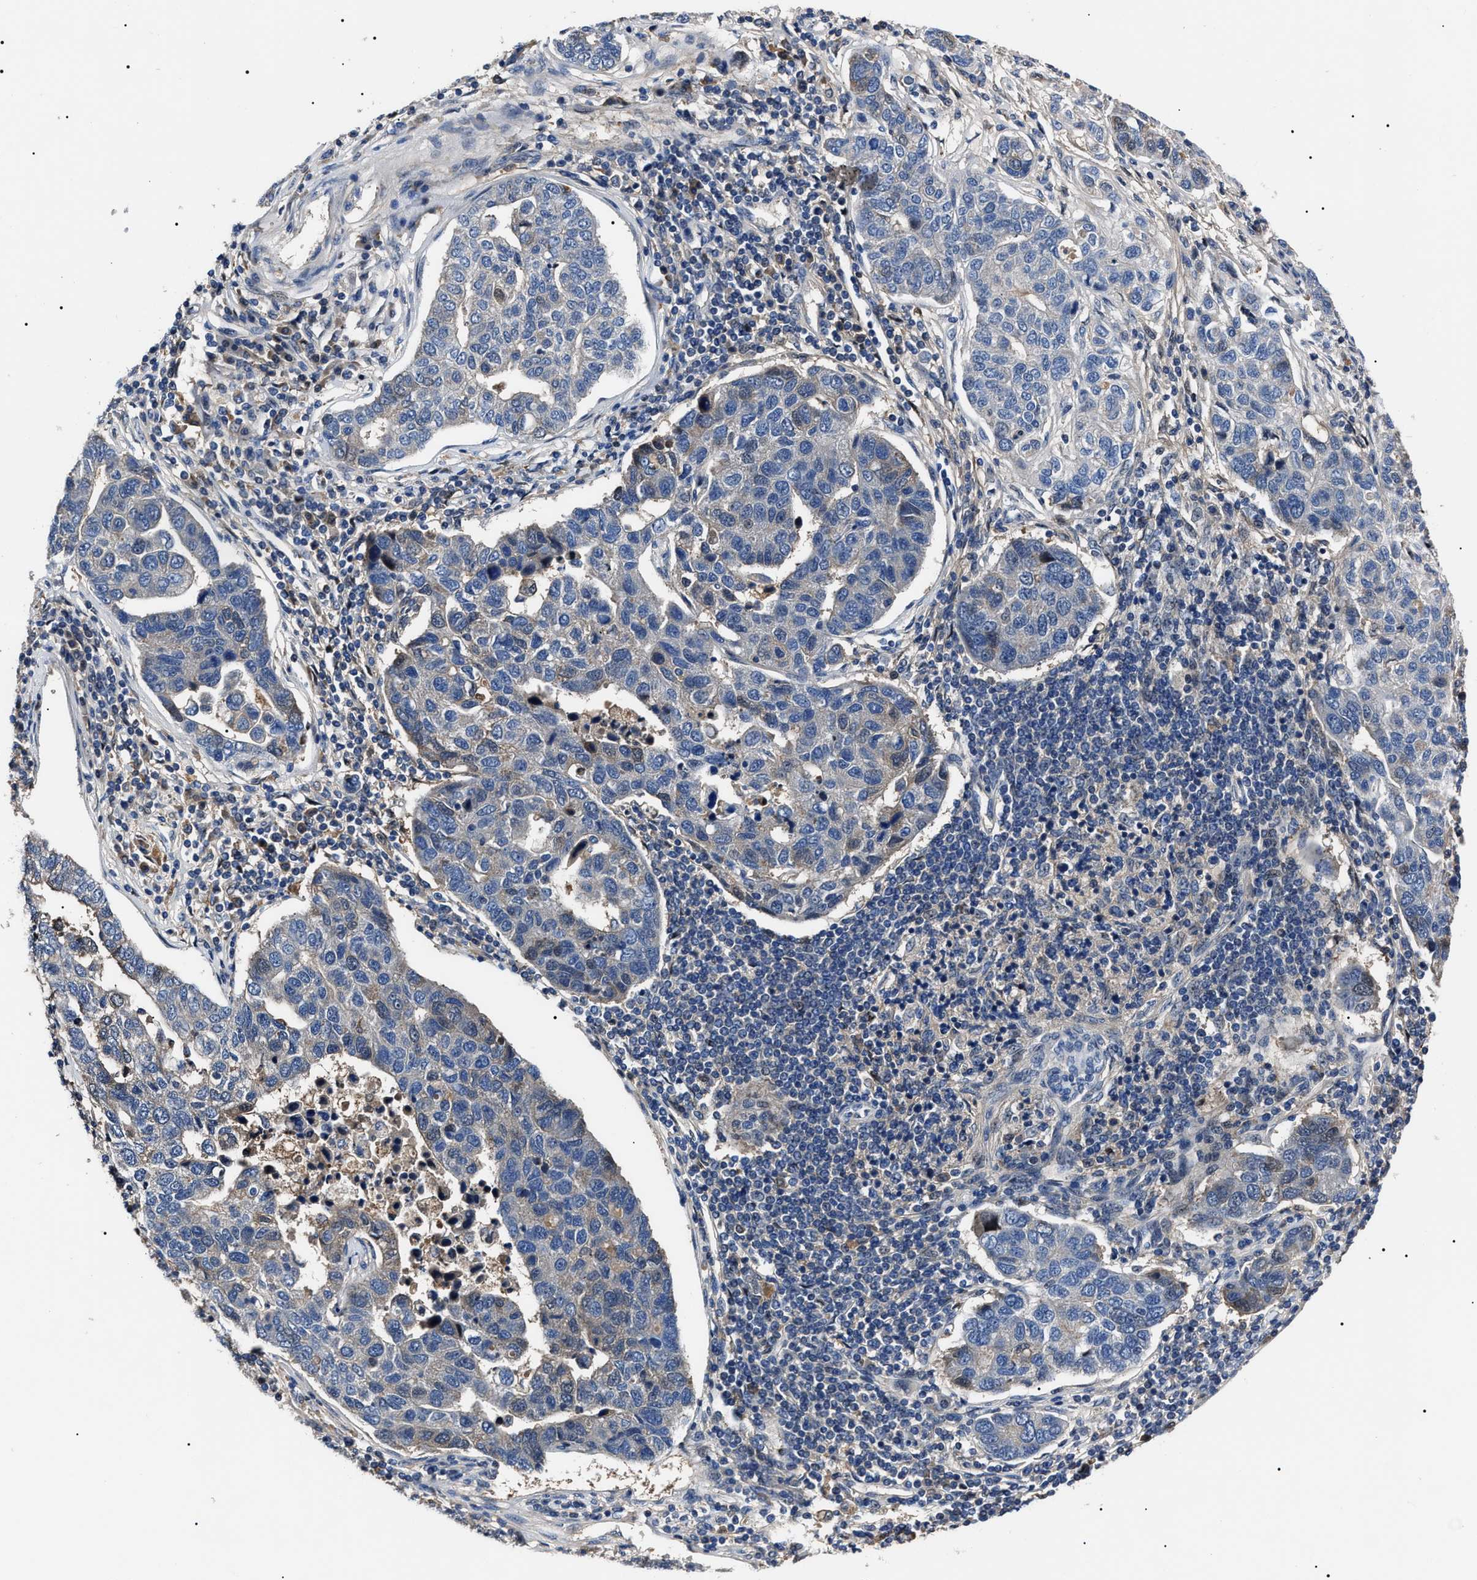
{"staining": {"intensity": "weak", "quantity": "<25%", "location": "cytoplasmic/membranous"}, "tissue": "pancreatic cancer", "cell_type": "Tumor cells", "image_type": "cancer", "snomed": [{"axis": "morphology", "description": "Adenocarcinoma, NOS"}, {"axis": "topography", "description": "Pancreas"}], "caption": "Protein analysis of adenocarcinoma (pancreatic) demonstrates no significant staining in tumor cells.", "gene": "IFT81", "patient": {"sex": "female", "age": 61}}